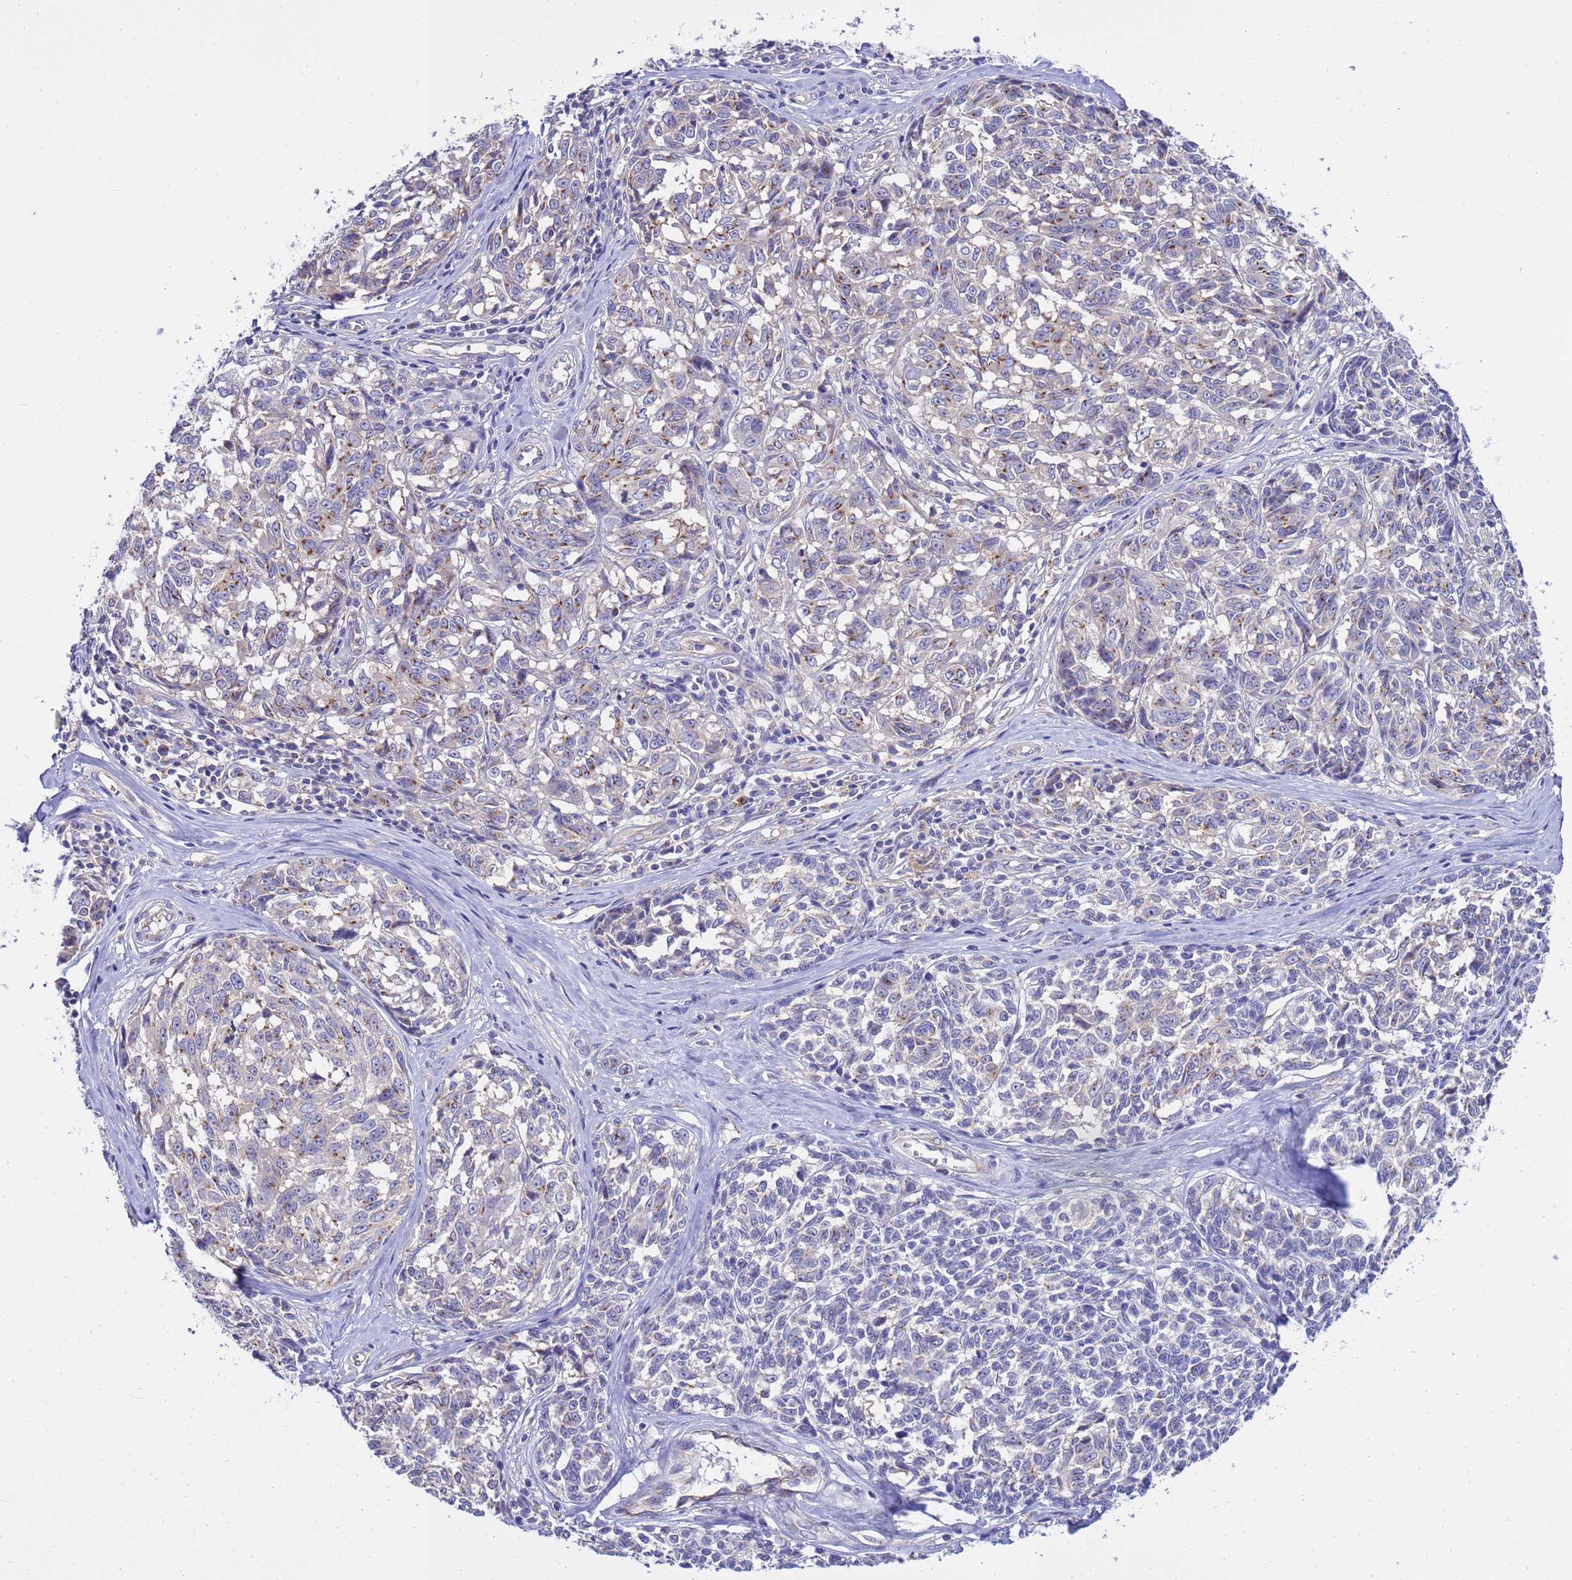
{"staining": {"intensity": "weak", "quantity": "<25%", "location": "cytoplasmic/membranous"}, "tissue": "melanoma", "cell_type": "Tumor cells", "image_type": "cancer", "snomed": [{"axis": "morphology", "description": "Normal tissue, NOS"}, {"axis": "morphology", "description": "Malignant melanoma, NOS"}, {"axis": "topography", "description": "Skin"}], "caption": "Tumor cells are negative for protein expression in human melanoma.", "gene": "ANAPC1", "patient": {"sex": "female", "age": 64}}